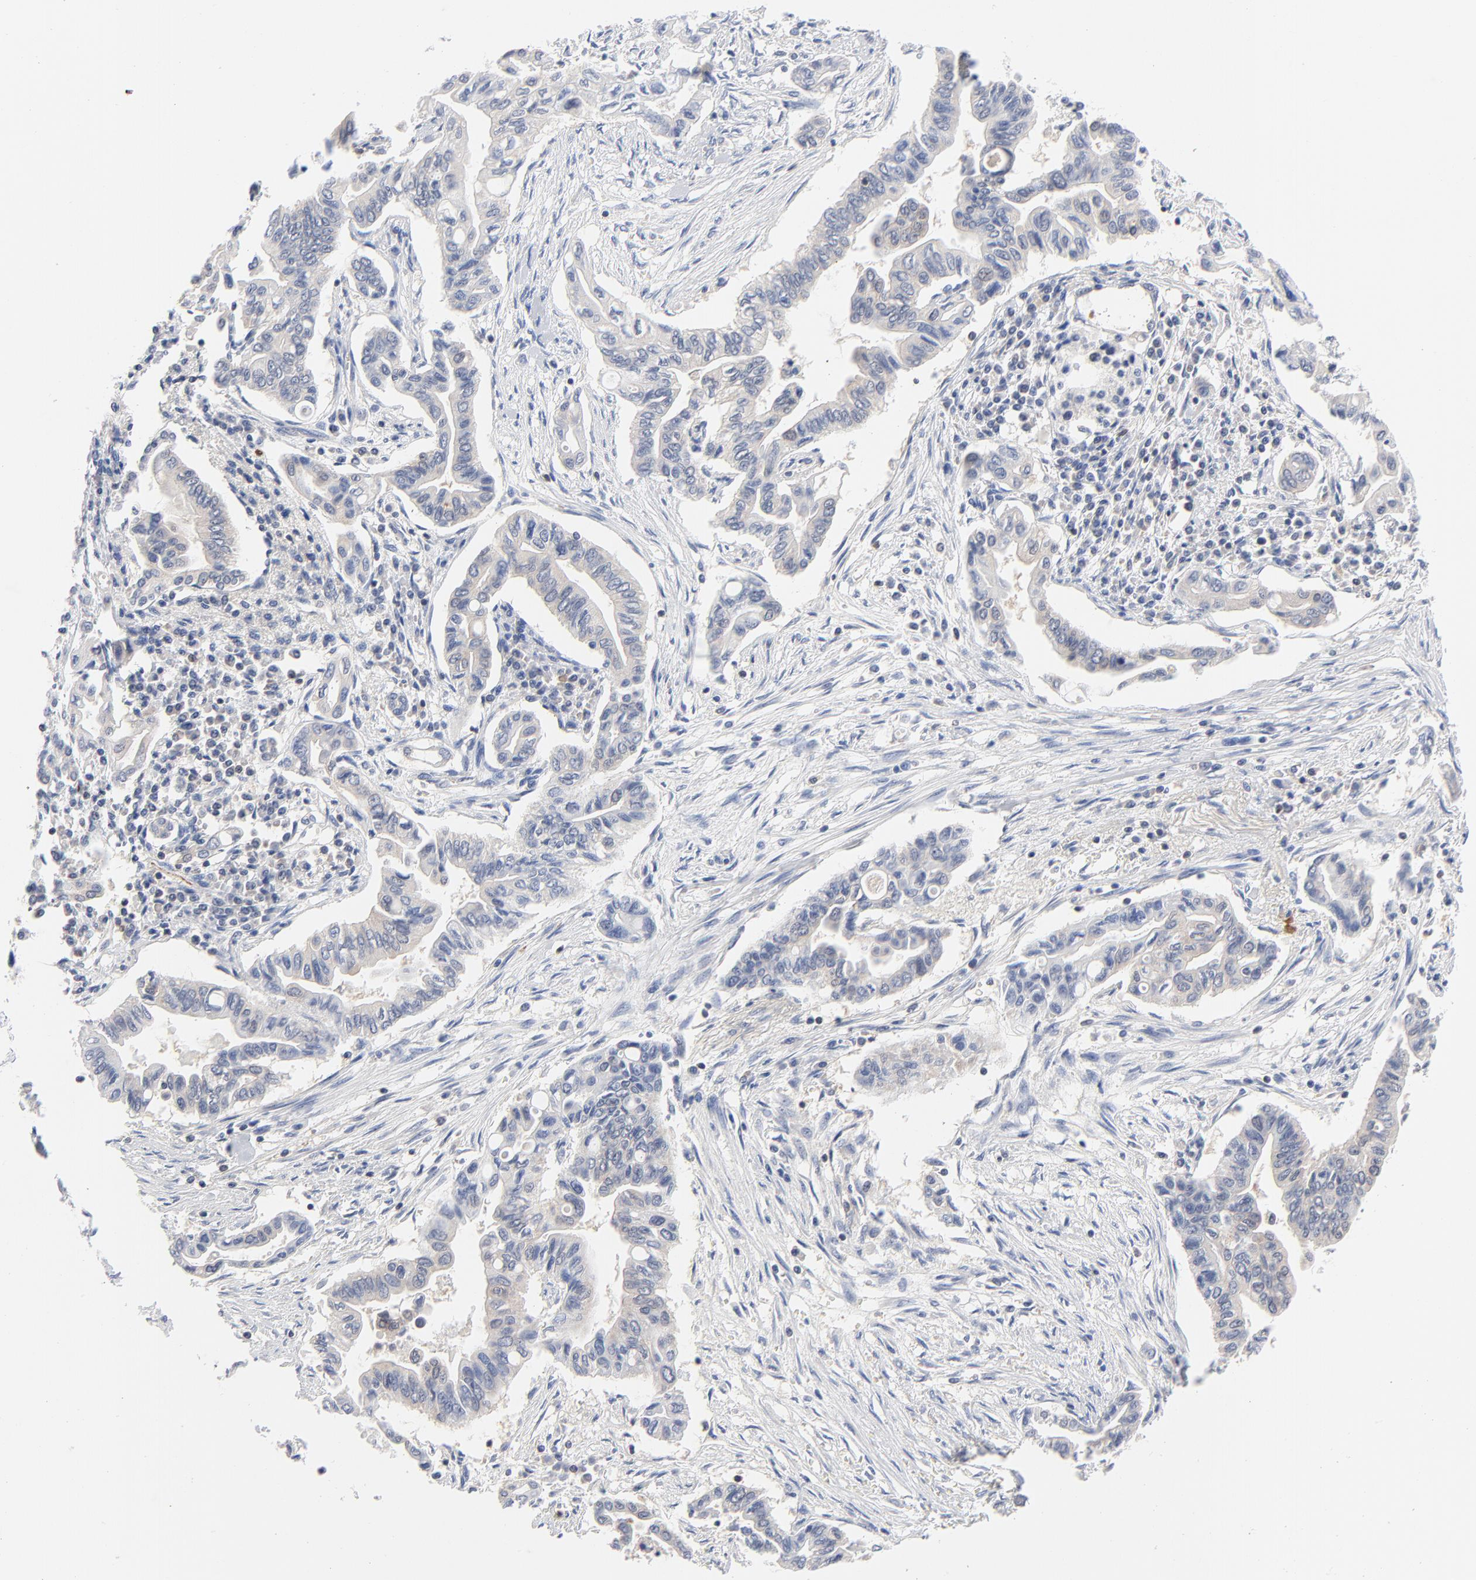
{"staining": {"intensity": "negative", "quantity": "none", "location": "none"}, "tissue": "pancreatic cancer", "cell_type": "Tumor cells", "image_type": "cancer", "snomed": [{"axis": "morphology", "description": "Adenocarcinoma, NOS"}, {"axis": "topography", "description": "Pancreas"}], "caption": "High power microscopy micrograph of an immunohistochemistry photomicrograph of pancreatic cancer, revealing no significant positivity in tumor cells.", "gene": "CAB39L", "patient": {"sex": "female", "age": 57}}